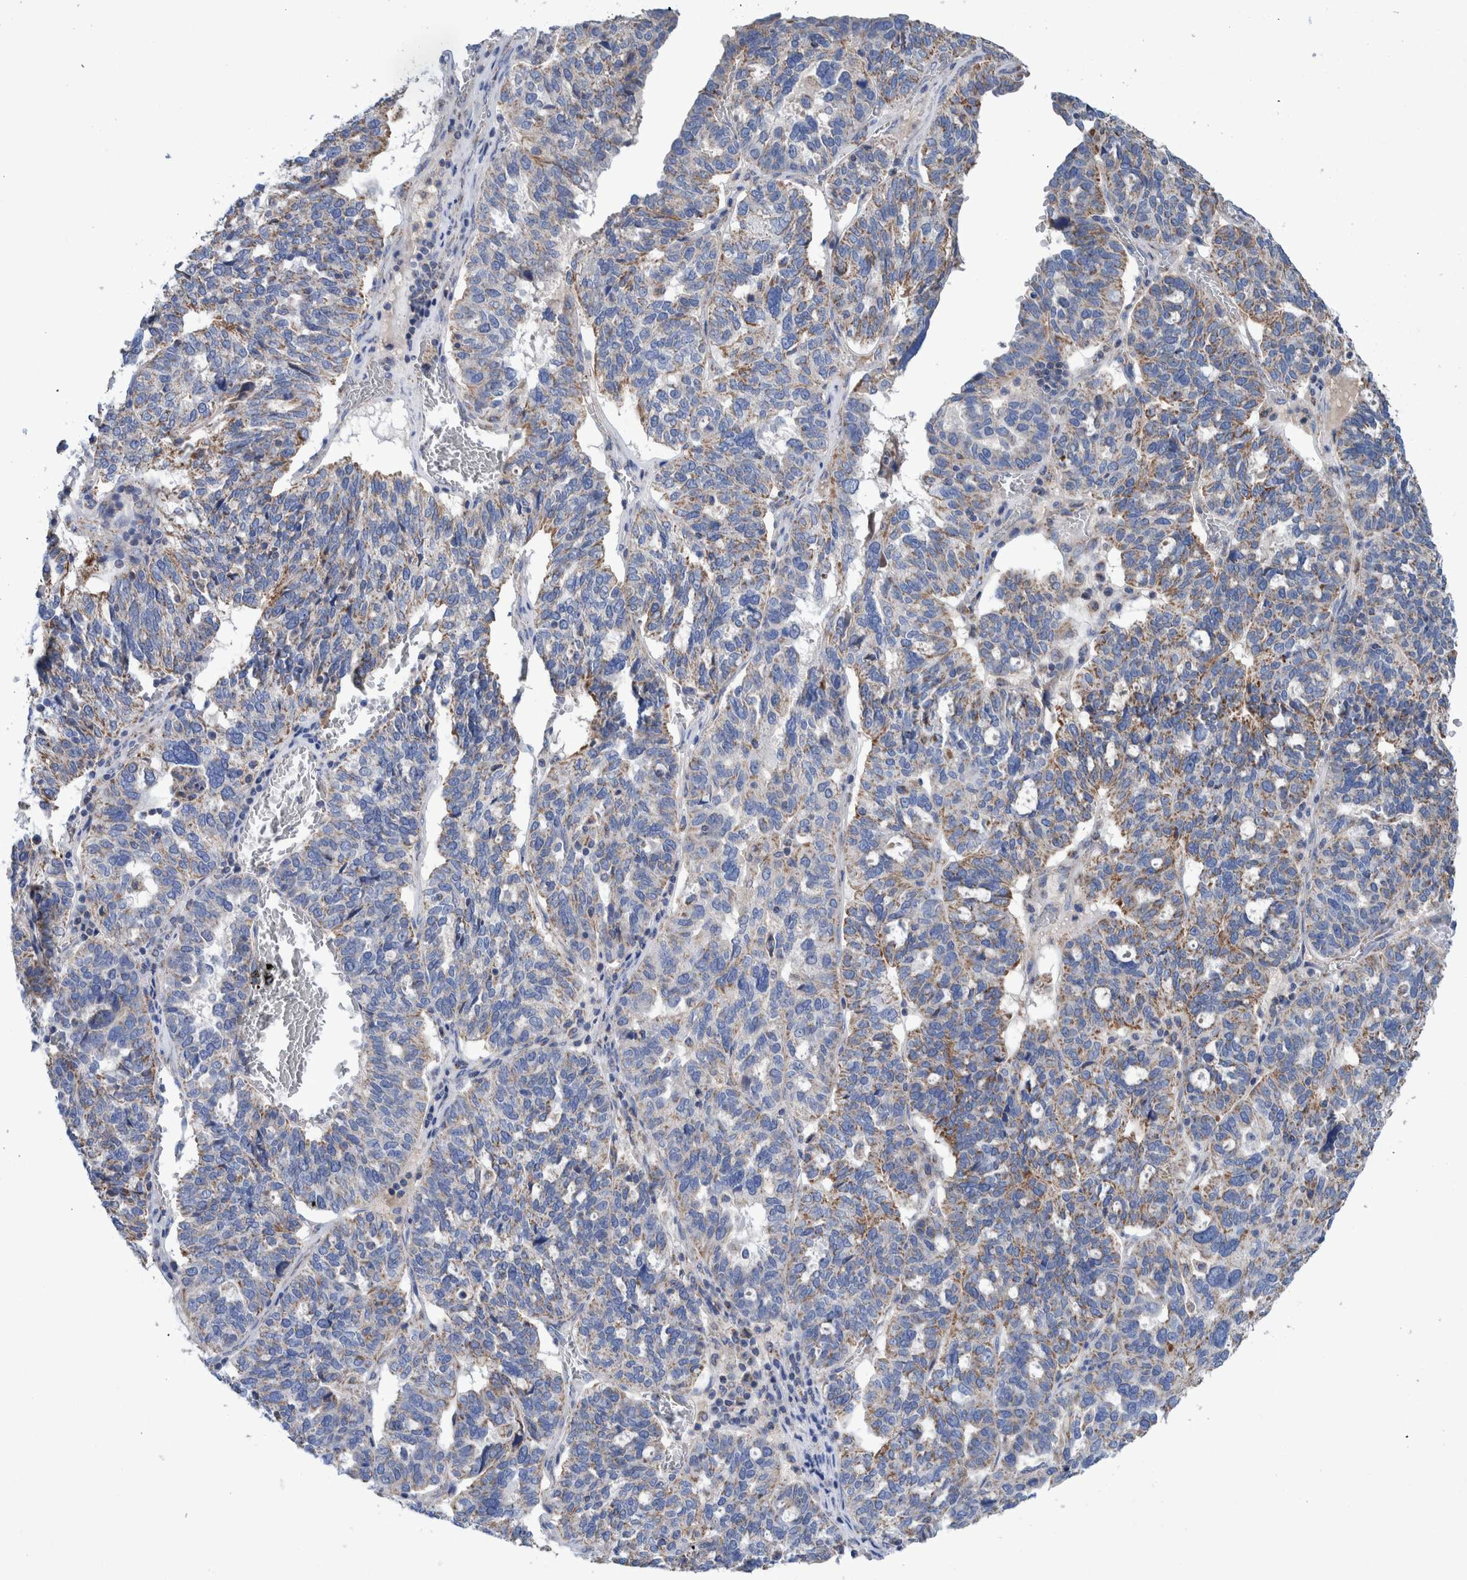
{"staining": {"intensity": "moderate", "quantity": "<25%", "location": "cytoplasmic/membranous"}, "tissue": "ovarian cancer", "cell_type": "Tumor cells", "image_type": "cancer", "snomed": [{"axis": "morphology", "description": "Cystadenocarcinoma, serous, NOS"}, {"axis": "topography", "description": "Ovary"}], "caption": "DAB immunohistochemical staining of human ovarian cancer displays moderate cytoplasmic/membranous protein expression in approximately <25% of tumor cells.", "gene": "DECR1", "patient": {"sex": "female", "age": 59}}